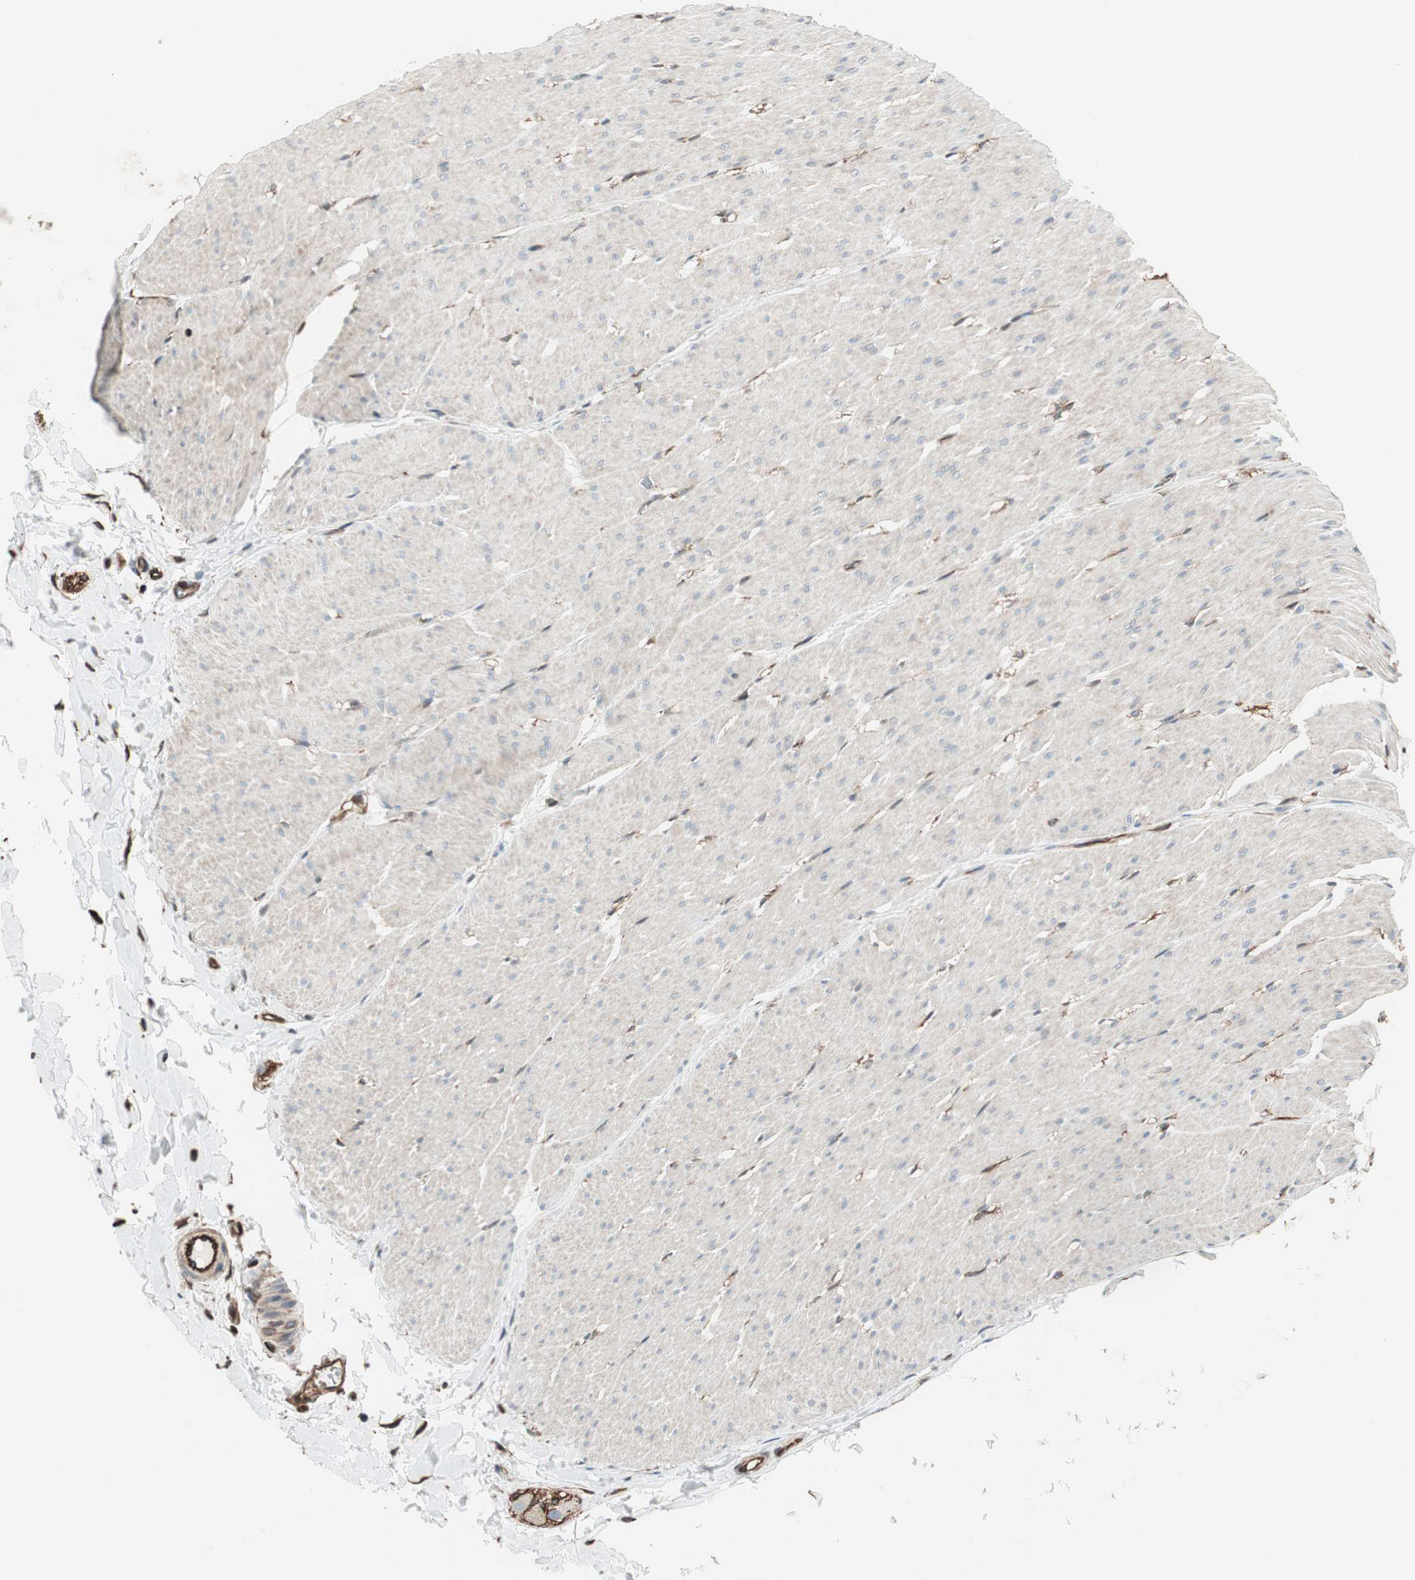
{"staining": {"intensity": "moderate", "quantity": ">75%", "location": "cytoplasmic/membranous"}, "tissue": "colon", "cell_type": "Endothelial cells", "image_type": "normal", "snomed": [{"axis": "morphology", "description": "Normal tissue, NOS"}, {"axis": "topography", "description": "Smooth muscle"}, {"axis": "topography", "description": "Colon"}], "caption": "Protein expression analysis of benign colon displays moderate cytoplasmic/membranous staining in about >75% of endothelial cells.", "gene": "MAD2L2", "patient": {"sex": "male", "age": 67}}